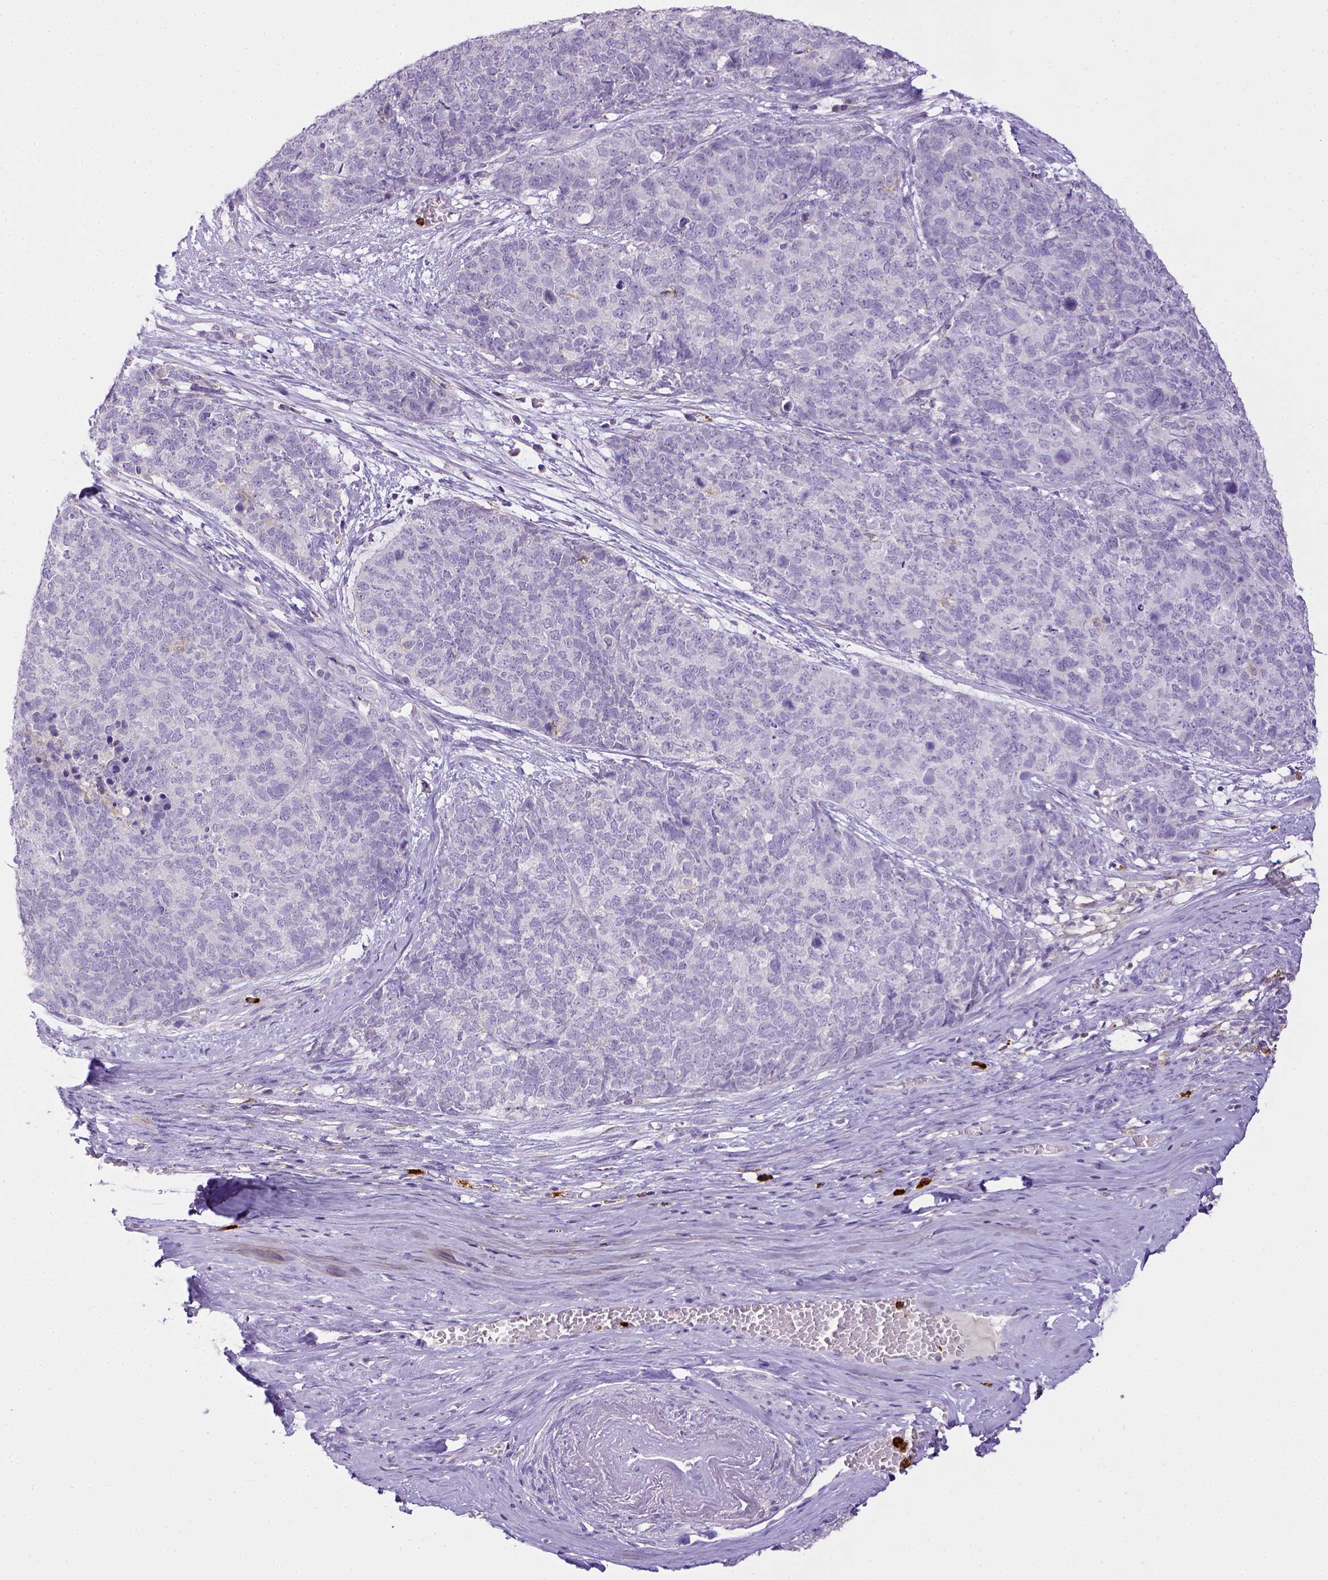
{"staining": {"intensity": "negative", "quantity": "none", "location": "none"}, "tissue": "cervical cancer", "cell_type": "Tumor cells", "image_type": "cancer", "snomed": [{"axis": "morphology", "description": "Squamous cell carcinoma, NOS"}, {"axis": "topography", "description": "Cervix"}], "caption": "Immunohistochemical staining of human squamous cell carcinoma (cervical) reveals no significant staining in tumor cells.", "gene": "ITGAM", "patient": {"sex": "female", "age": 63}}